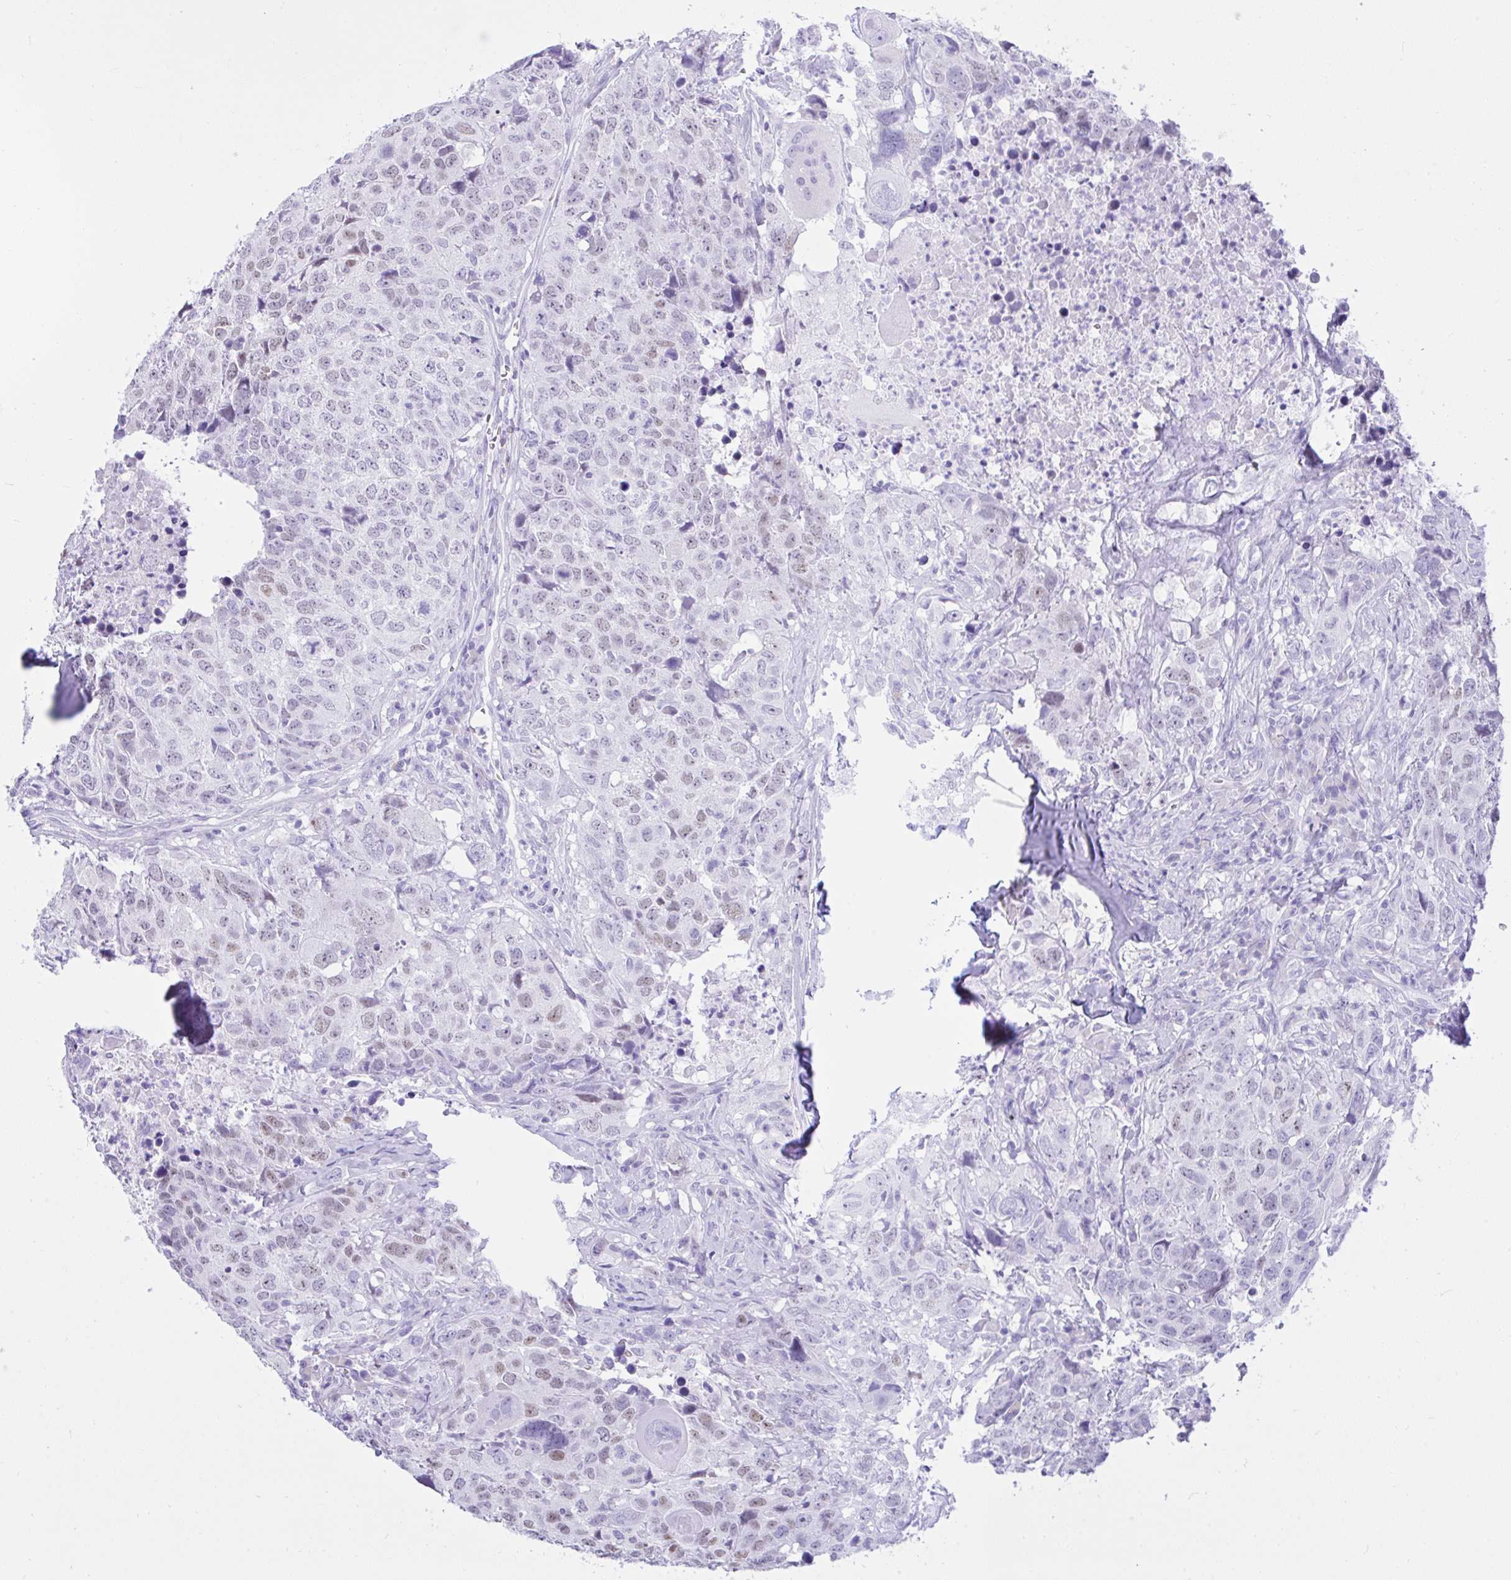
{"staining": {"intensity": "weak", "quantity": "25%-75%", "location": "nuclear"}, "tissue": "head and neck cancer", "cell_type": "Tumor cells", "image_type": "cancer", "snomed": [{"axis": "morphology", "description": "Normal tissue, NOS"}, {"axis": "morphology", "description": "Squamous cell carcinoma, NOS"}, {"axis": "topography", "description": "Skeletal muscle"}, {"axis": "topography", "description": "Vascular tissue"}, {"axis": "topography", "description": "Peripheral nerve tissue"}, {"axis": "topography", "description": "Head-Neck"}], "caption": "Immunohistochemical staining of human squamous cell carcinoma (head and neck) reveals weak nuclear protein positivity in approximately 25%-75% of tumor cells.", "gene": "SEL1L2", "patient": {"sex": "male", "age": 66}}